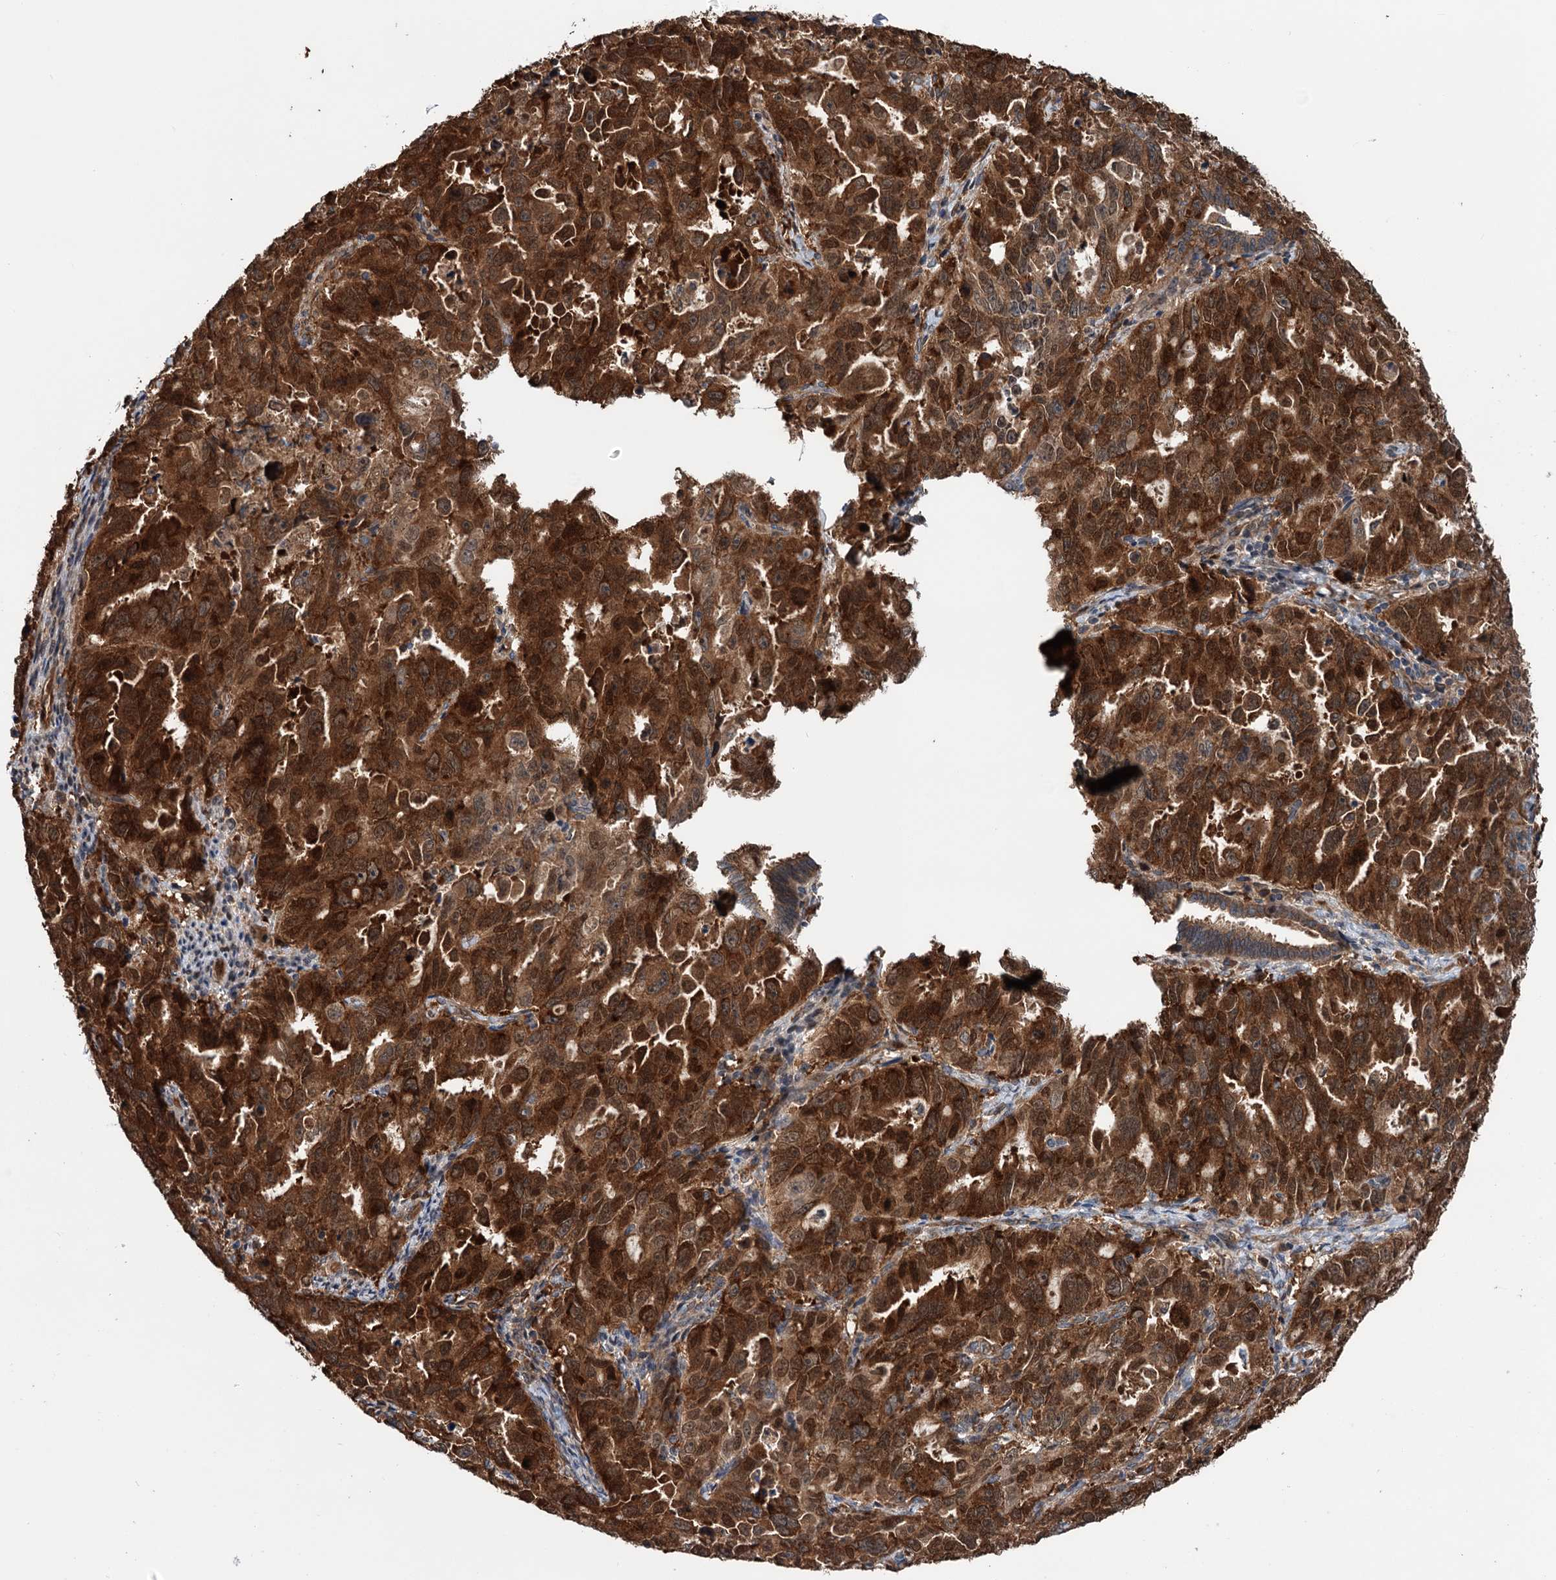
{"staining": {"intensity": "strong", "quantity": ">75%", "location": "cytoplasmic/membranous,nuclear"}, "tissue": "endometrial cancer", "cell_type": "Tumor cells", "image_type": "cancer", "snomed": [{"axis": "morphology", "description": "Adenocarcinoma, NOS"}, {"axis": "topography", "description": "Endometrium"}], "caption": "About >75% of tumor cells in human endometrial cancer (adenocarcinoma) display strong cytoplasmic/membranous and nuclear protein staining as visualized by brown immunohistochemical staining.", "gene": "NCAPD2", "patient": {"sex": "female", "age": 65}}